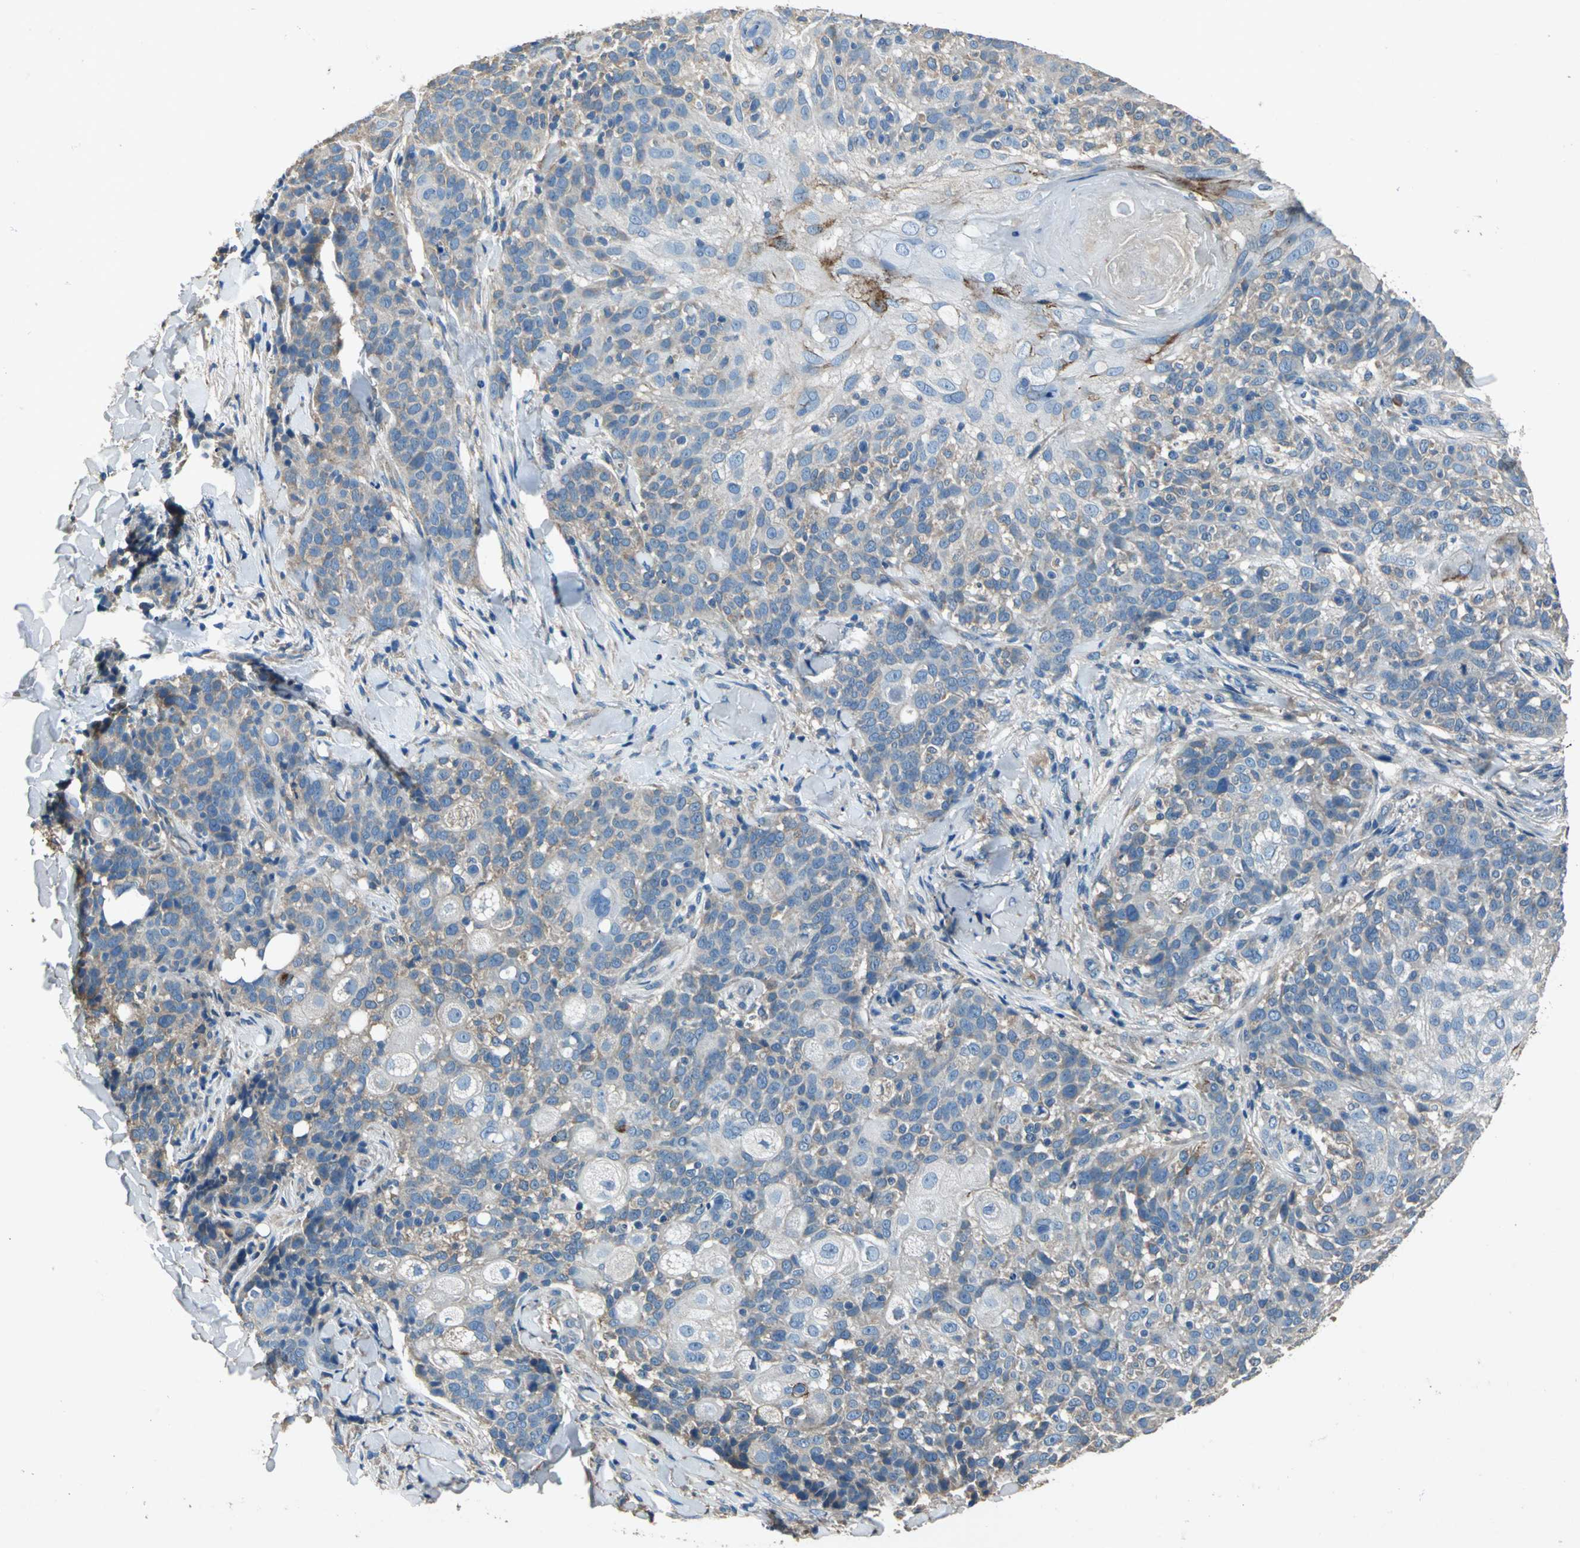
{"staining": {"intensity": "weak", "quantity": "25%-75%", "location": "cytoplasmic/membranous"}, "tissue": "skin cancer", "cell_type": "Tumor cells", "image_type": "cancer", "snomed": [{"axis": "morphology", "description": "Normal tissue, NOS"}, {"axis": "morphology", "description": "Squamous cell carcinoma, NOS"}, {"axis": "topography", "description": "Skin"}], "caption": "IHC of skin cancer reveals low levels of weak cytoplasmic/membranous positivity in approximately 25%-75% of tumor cells. The staining was performed using DAB to visualize the protein expression in brown, while the nuclei were stained in blue with hematoxylin (Magnification: 20x).", "gene": "HEPH", "patient": {"sex": "female", "age": 83}}